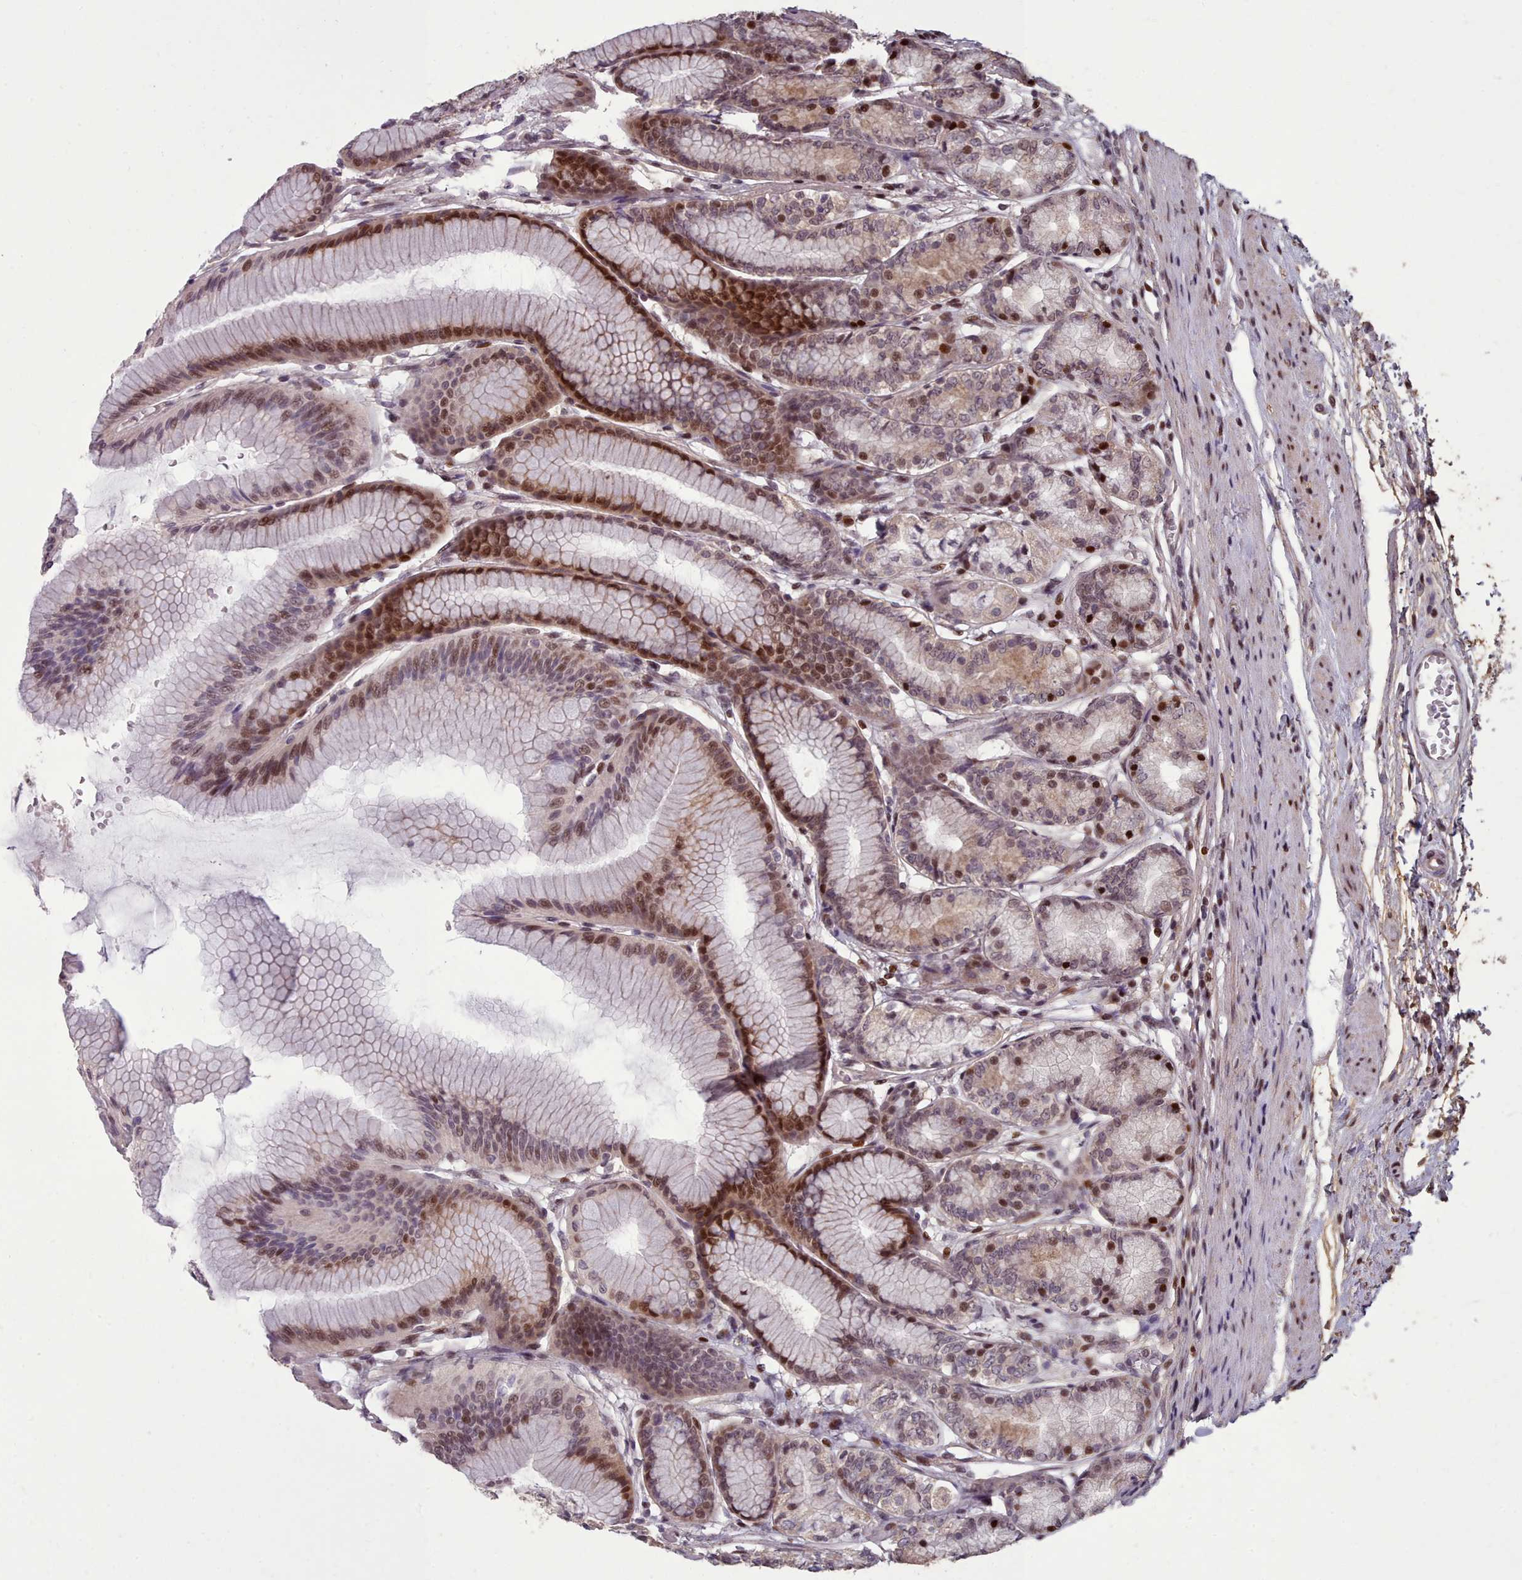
{"staining": {"intensity": "strong", "quantity": "25%-75%", "location": "cytoplasmic/membranous,nuclear"}, "tissue": "stomach", "cell_type": "Glandular cells", "image_type": "normal", "snomed": [{"axis": "morphology", "description": "Normal tissue, NOS"}, {"axis": "morphology", "description": "Adenocarcinoma, NOS"}, {"axis": "morphology", "description": "Adenocarcinoma, High grade"}, {"axis": "topography", "description": "Stomach, upper"}, {"axis": "topography", "description": "Stomach"}], "caption": "Protein expression analysis of normal stomach demonstrates strong cytoplasmic/membranous,nuclear positivity in approximately 25%-75% of glandular cells. (Stains: DAB in brown, nuclei in blue, Microscopy: brightfield microscopy at high magnification).", "gene": "ENSA", "patient": {"sex": "female", "age": 65}}